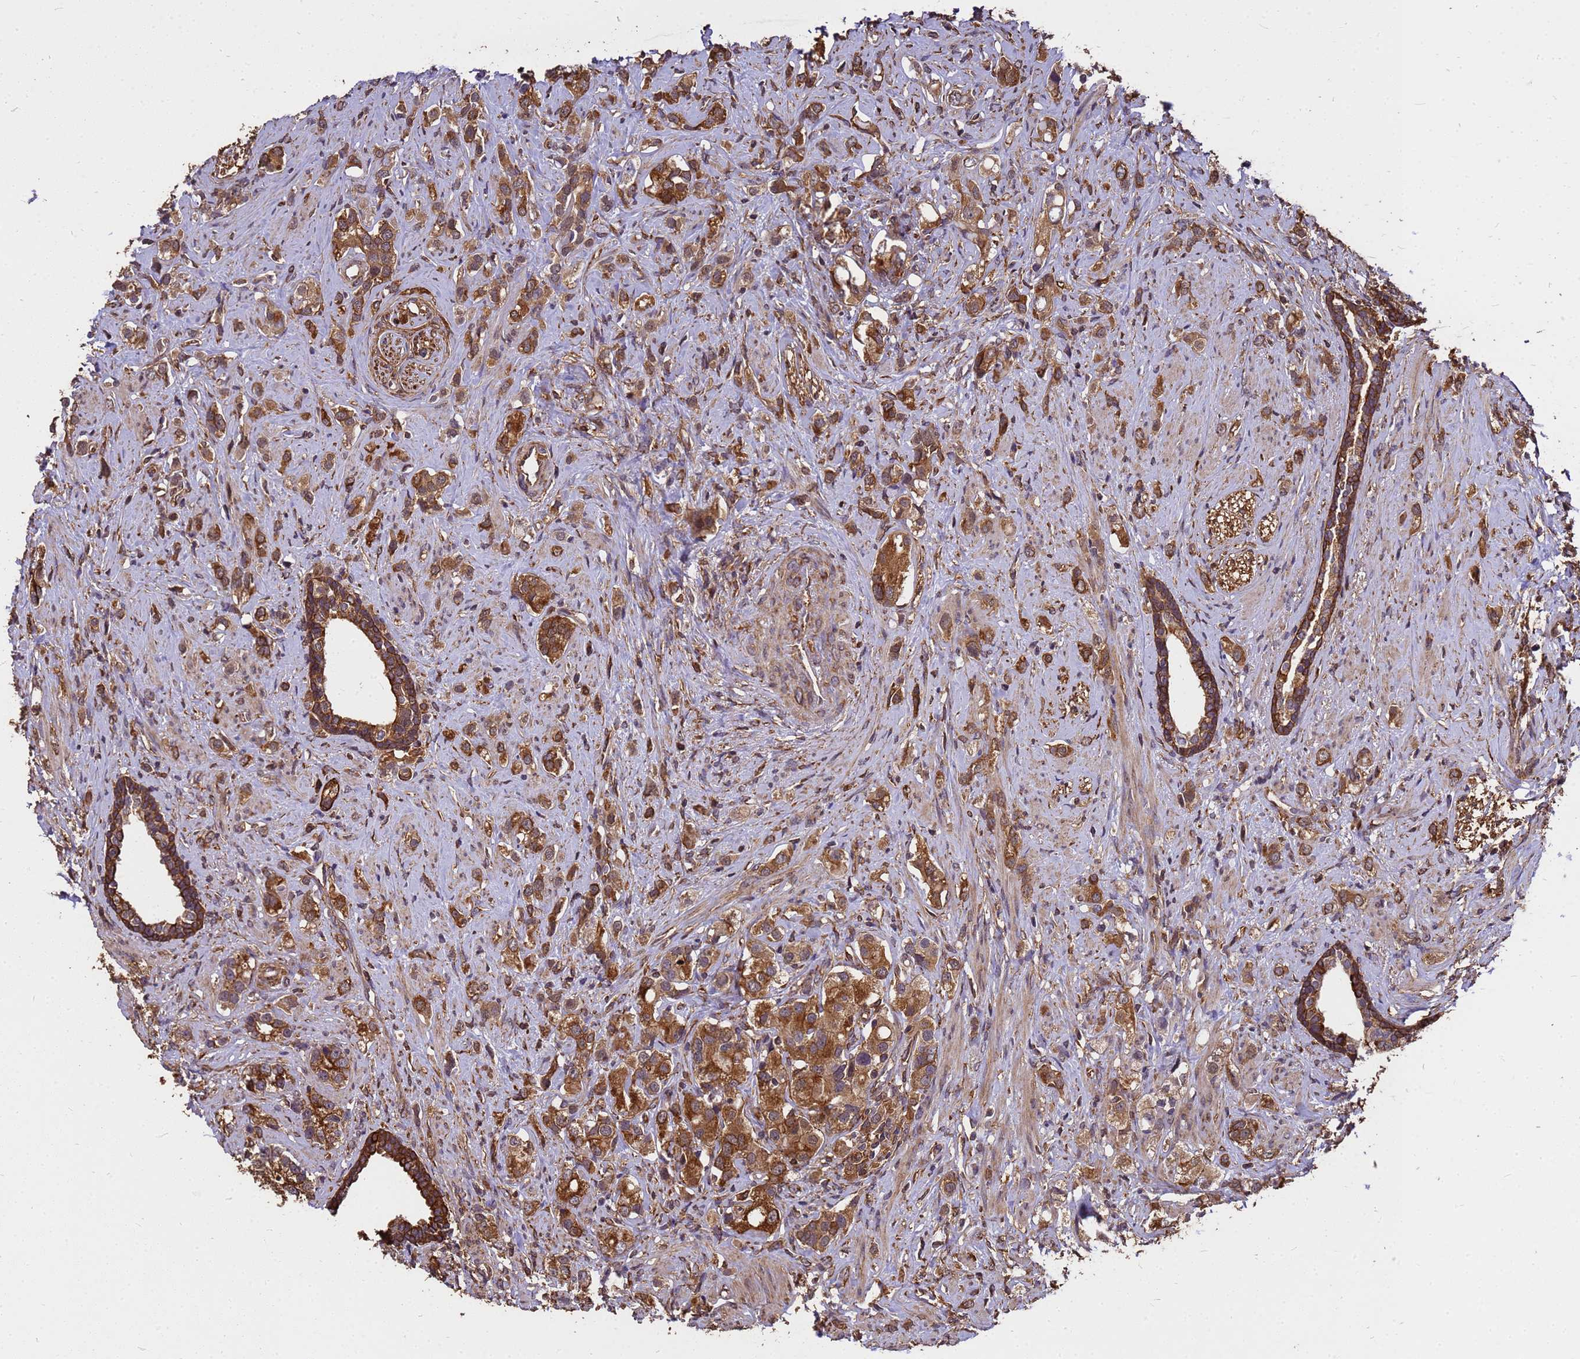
{"staining": {"intensity": "moderate", "quantity": ">75%", "location": "cytoplasmic/membranous"}, "tissue": "prostate cancer", "cell_type": "Tumor cells", "image_type": "cancer", "snomed": [{"axis": "morphology", "description": "Adenocarcinoma, High grade"}, {"axis": "topography", "description": "Prostate"}], "caption": "Human prostate cancer stained with a protein marker exhibits moderate staining in tumor cells.", "gene": "ZNF618", "patient": {"sex": "male", "age": 63}}